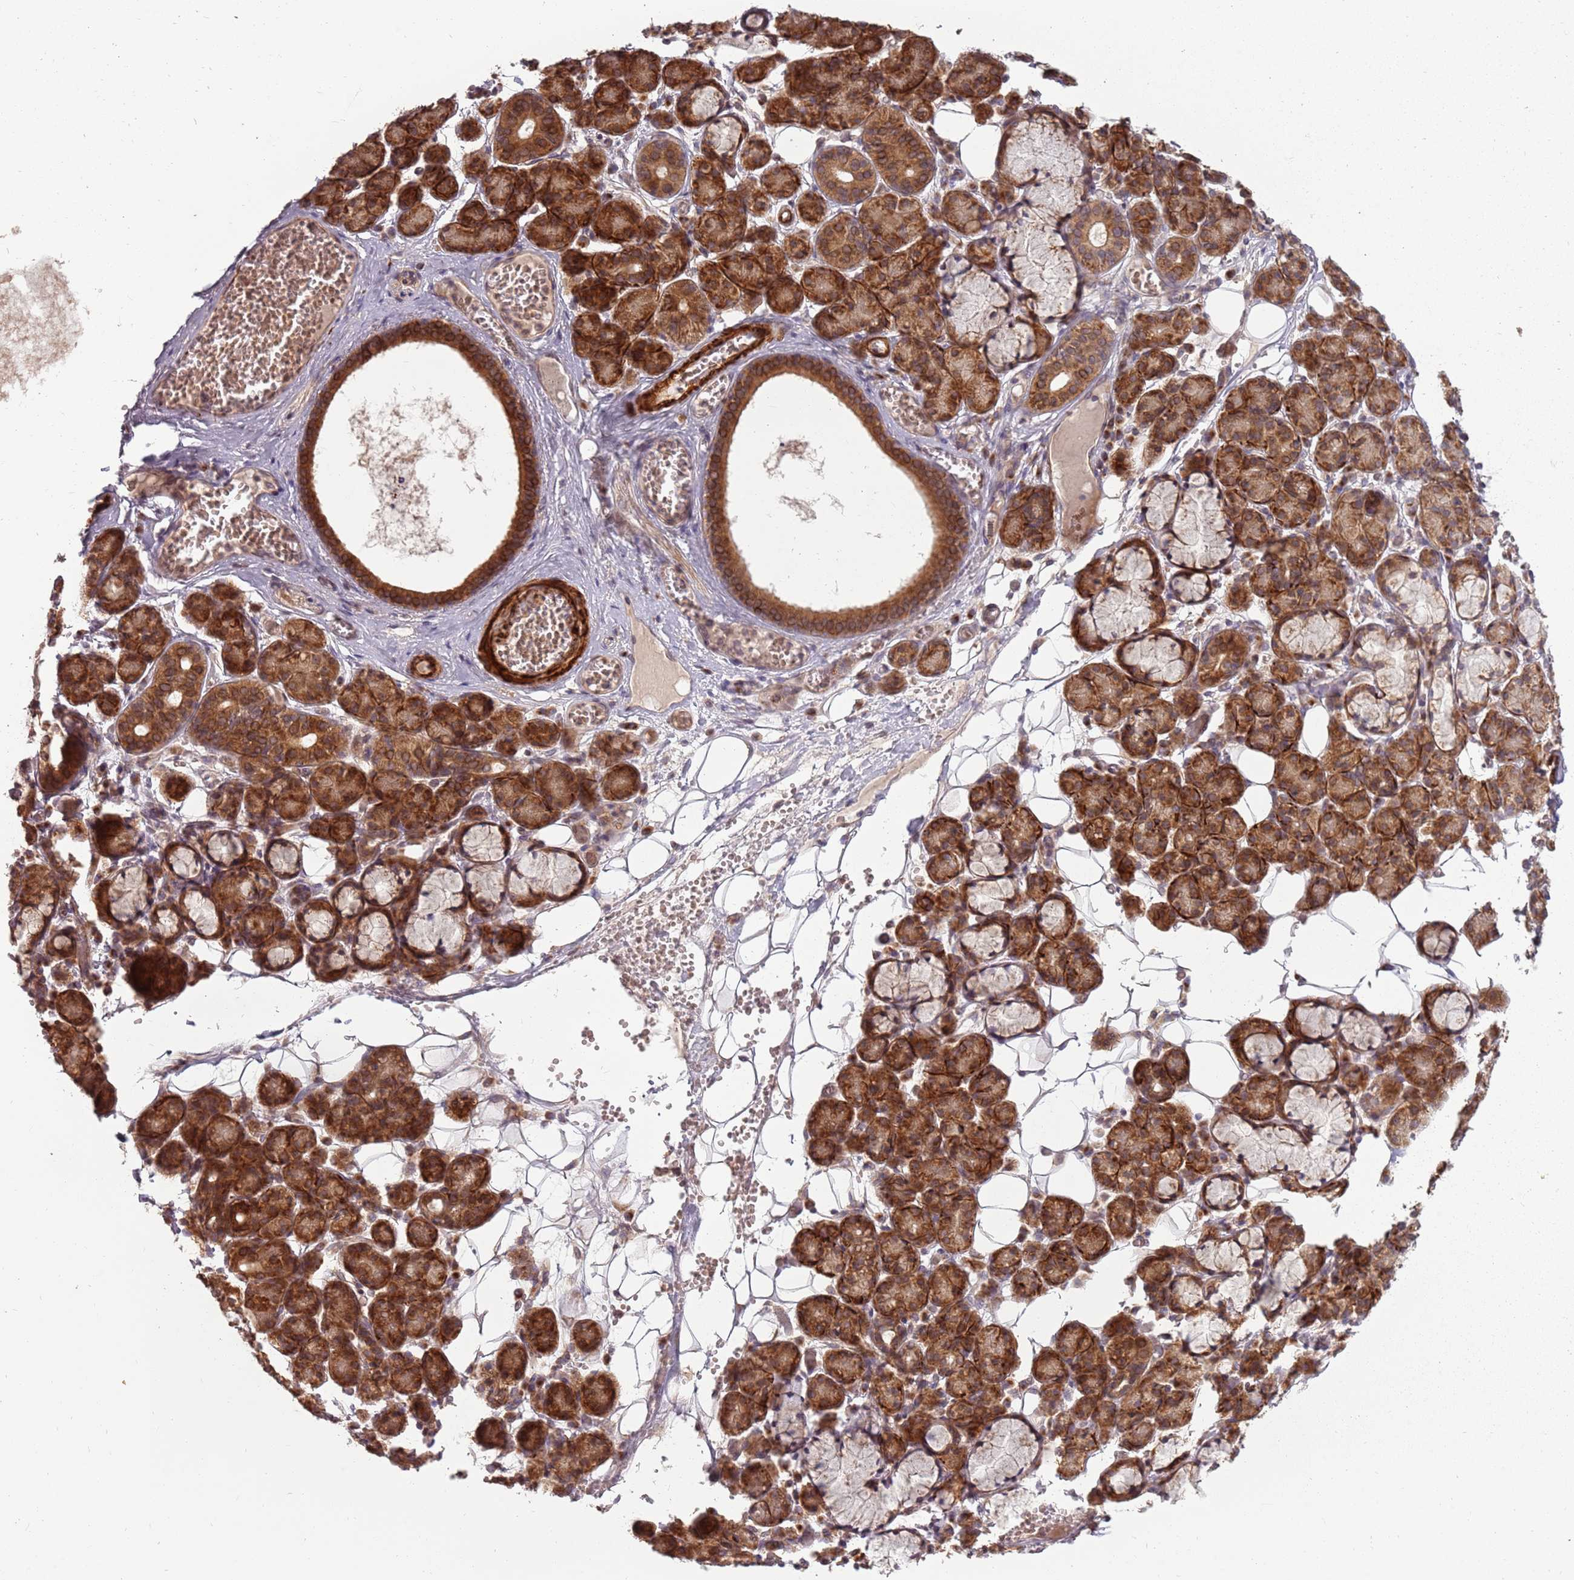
{"staining": {"intensity": "strong", "quantity": ">75%", "location": "cytoplasmic/membranous"}, "tissue": "salivary gland", "cell_type": "Glandular cells", "image_type": "normal", "snomed": [{"axis": "morphology", "description": "Normal tissue, NOS"}, {"axis": "topography", "description": "Salivary gland"}], "caption": "Immunohistochemical staining of unremarkable salivary gland reveals >75% levels of strong cytoplasmic/membranous protein expression in about >75% of glandular cells.", "gene": "PLD6", "patient": {"sex": "male", "age": 63}}